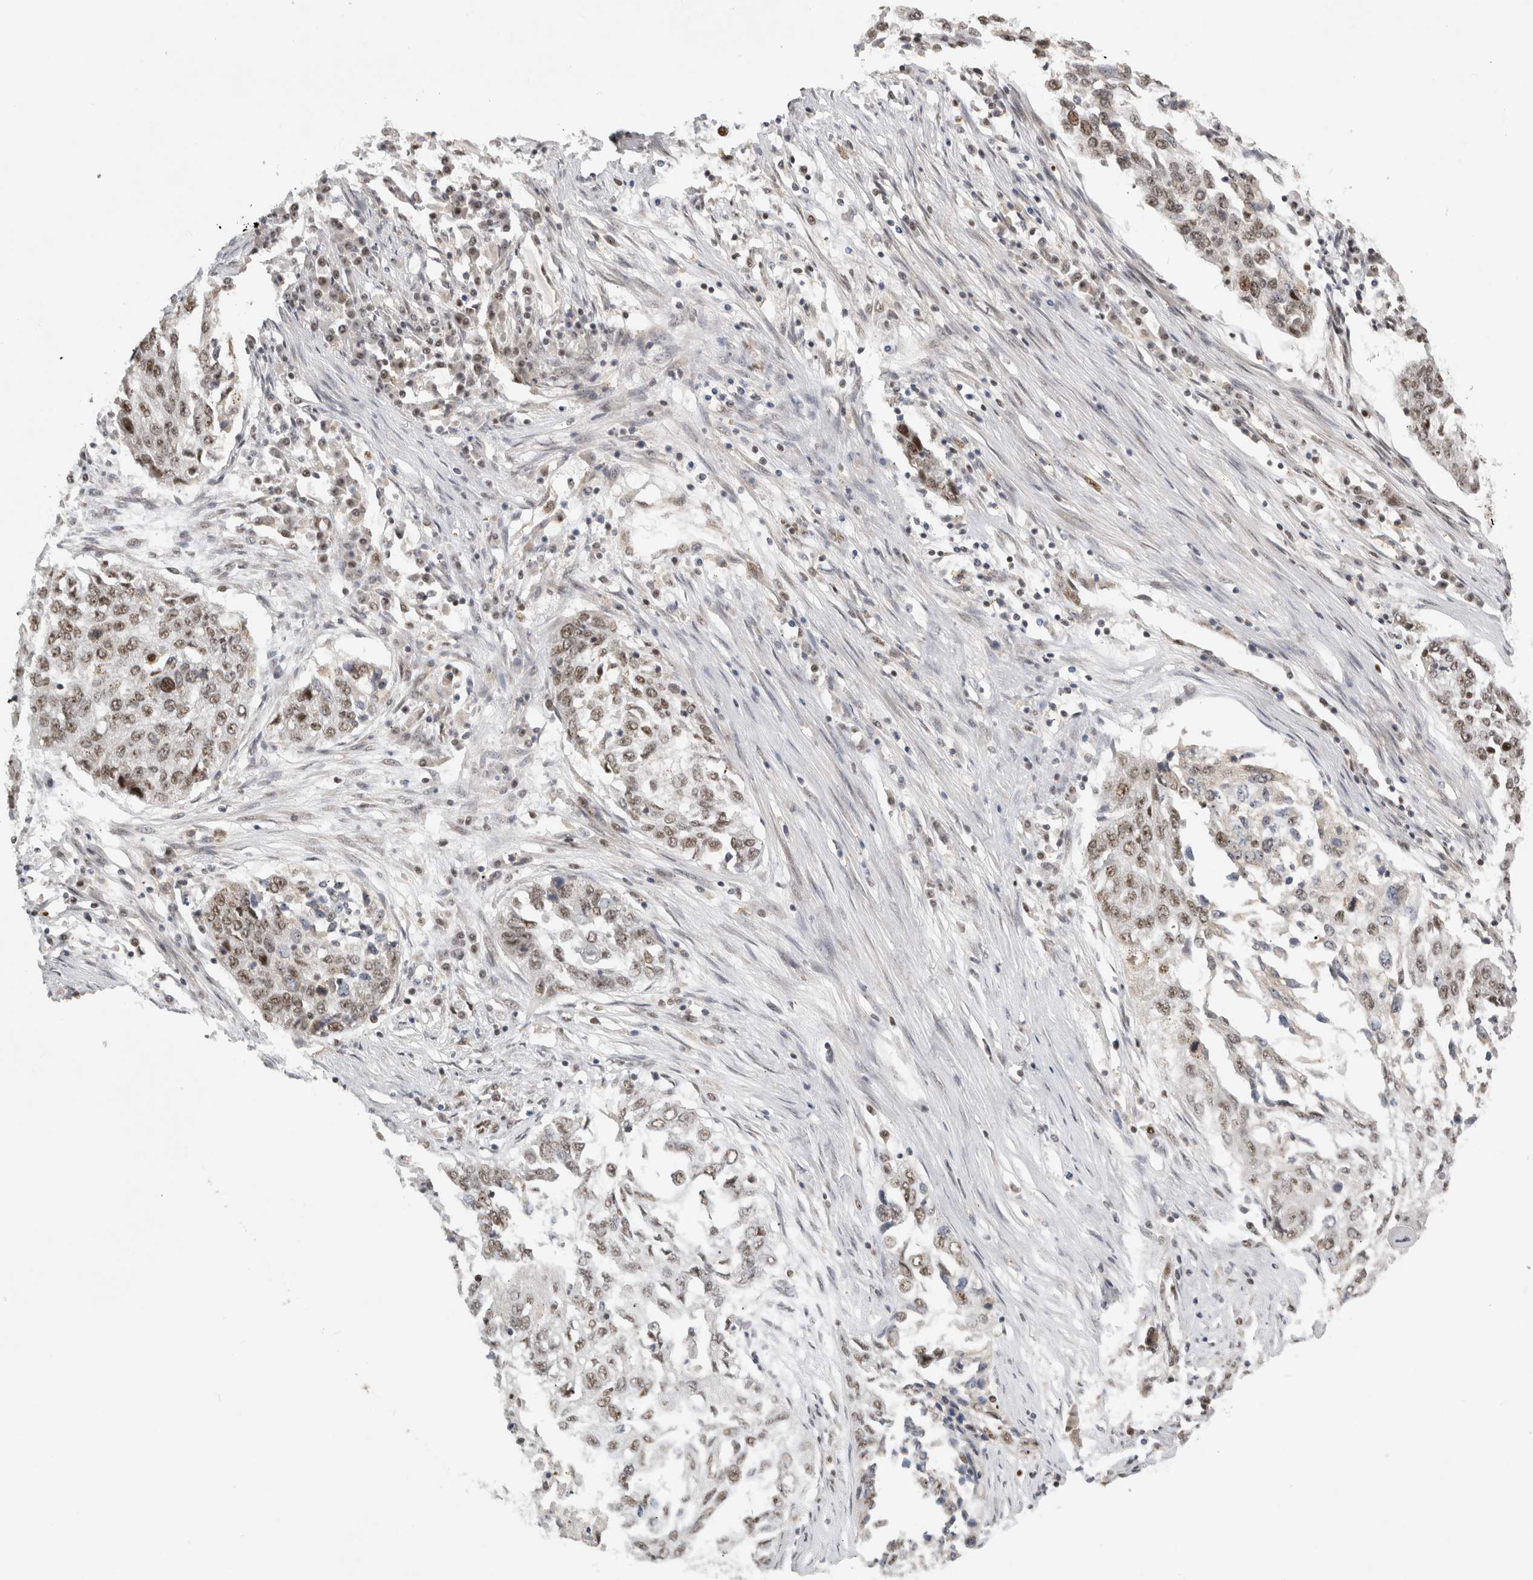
{"staining": {"intensity": "weak", "quantity": ">75%", "location": "nuclear"}, "tissue": "lung cancer", "cell_type": "Tumor cells", "image_type": "cancer", "snomed": [{"axis": "morphology", "description": "Squamous cell carcinoma, NOS"}, {"axis": "topography", "description": "Lung"}], "caption": "Protein expression by IHC demonstrates weak nuclear positivity in about >75% of tumor cells in lung cancer (squamous cell carcinoma).", "gene": "EBNA1BP2", "patient": {"sex": "female", "age": 63}}